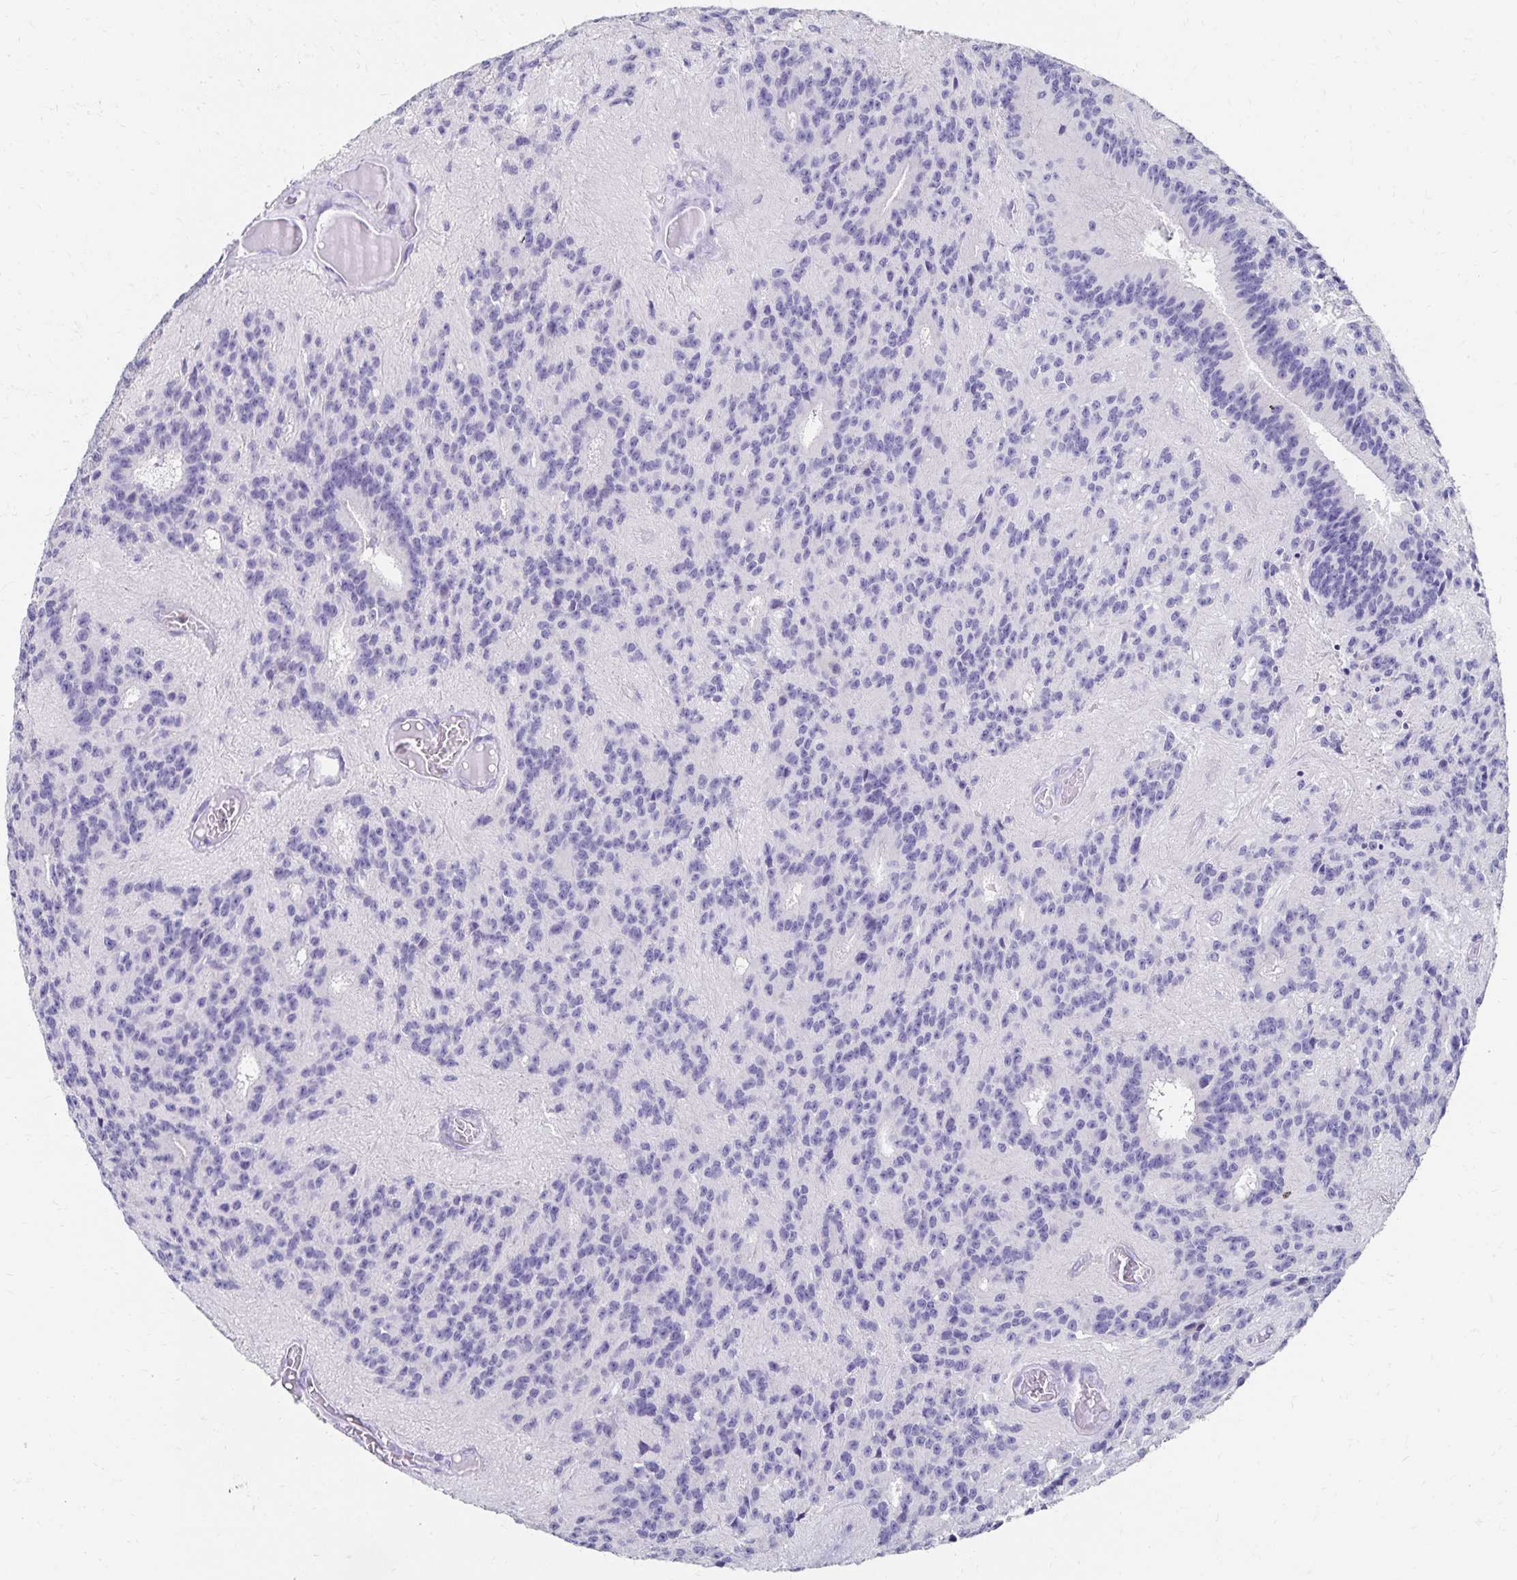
{"staining": {"intensity": "negative", "quantity": "none", "location": "none"}, "tissue": "glioma", "cell_type": "Tumor cells", "image_type": "cancer", "snomed": [{"axis": "morphology", "description": "Glioma, malignant, Low grade"}, {"axis": "topography", "description": "Brain"}], "caption": "A histopathology image of human glioma is negative for staining in tumor cells.", "gene": "DYNLT4", "patient": {"sex": "male", "age": 31}}